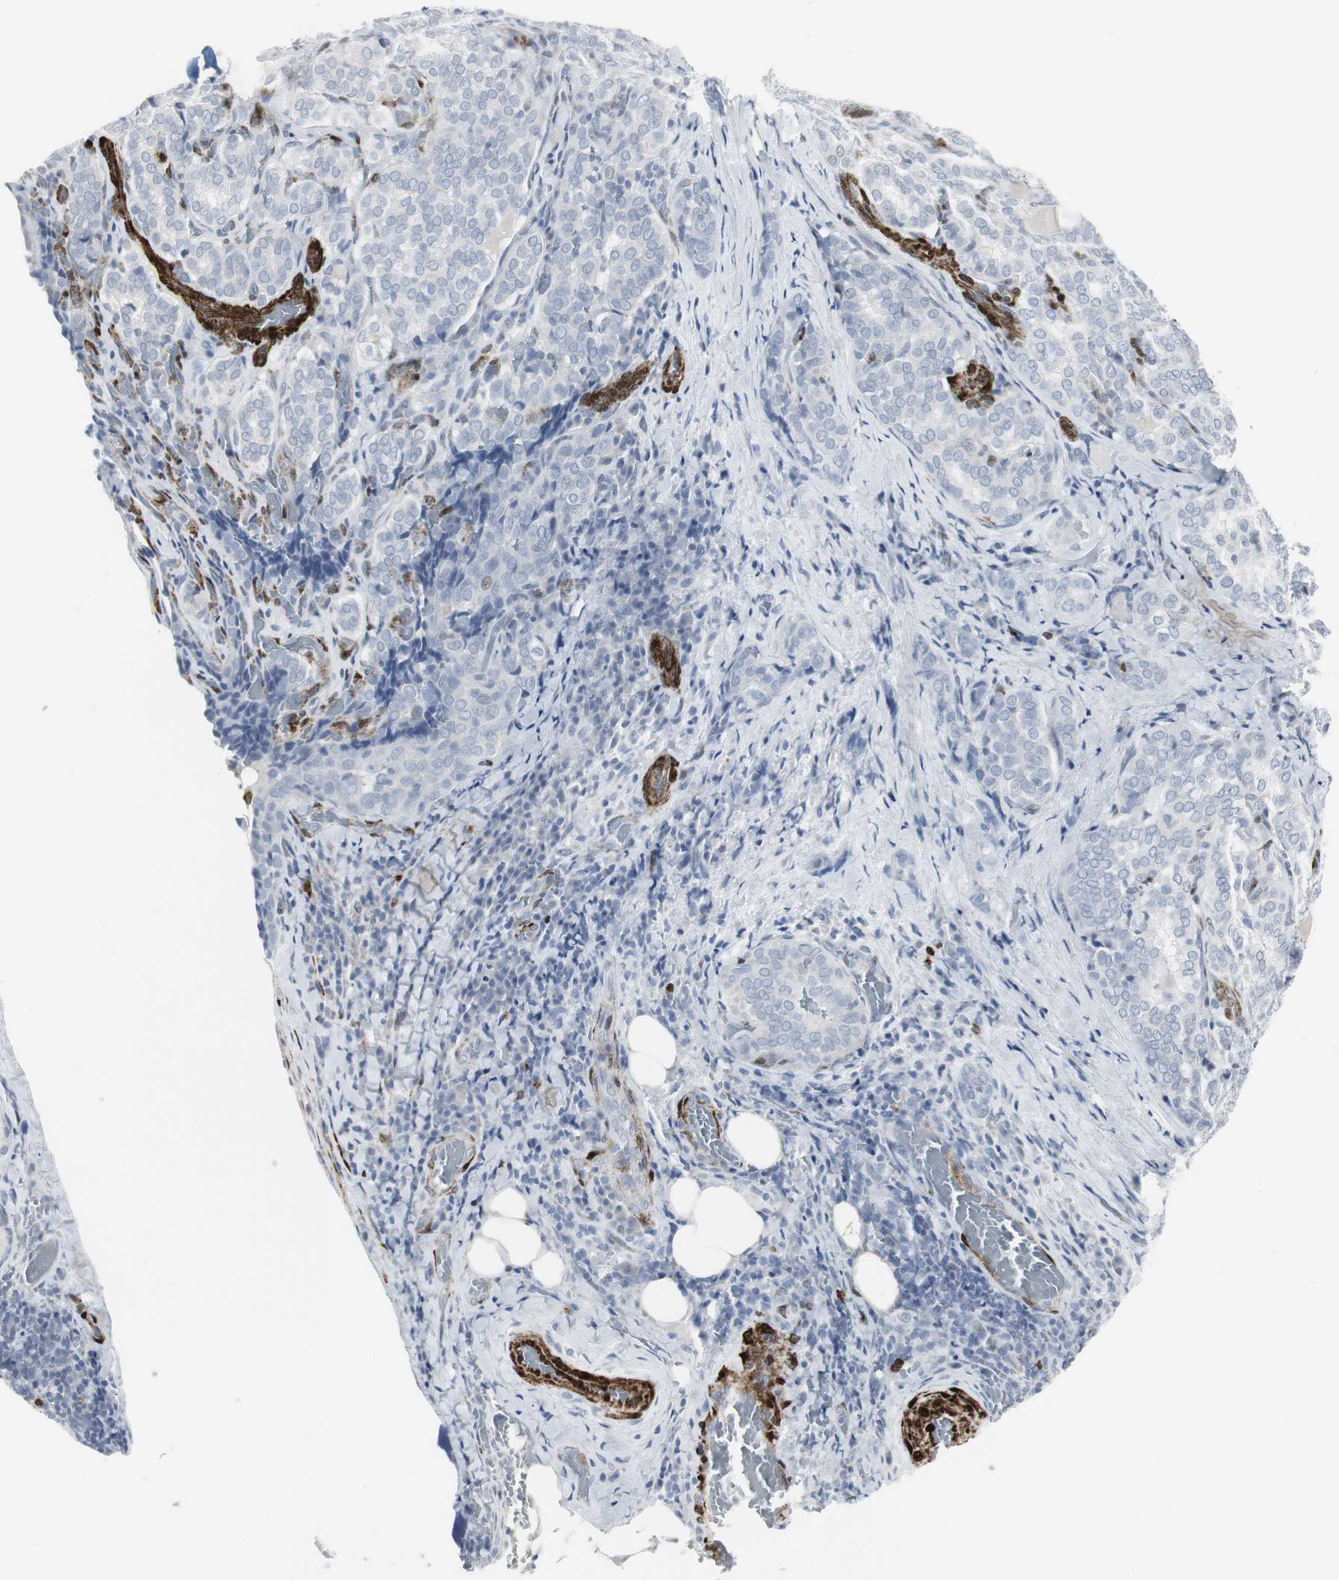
{"staining": {"intensity": "negative", "quantity": "none", "location": "none"}, "tissue": "thyroid cancer", "cell_type": "Tumor cells", "image_type": "cancer", "snomed": [{"axis": "morphology", "description": "Papillary adenocarcinoma, NOS"}, {"axis": "topography", "description": "Thyroid gland"}], "caption": "DAB immunohistochemical staining of human papillary adenocarcinoma (thyroid) demonstrates no significant positivity in tumor cells.", "gene": "PPP1R14A", "patient": {"sex": "female", "age": 30}}